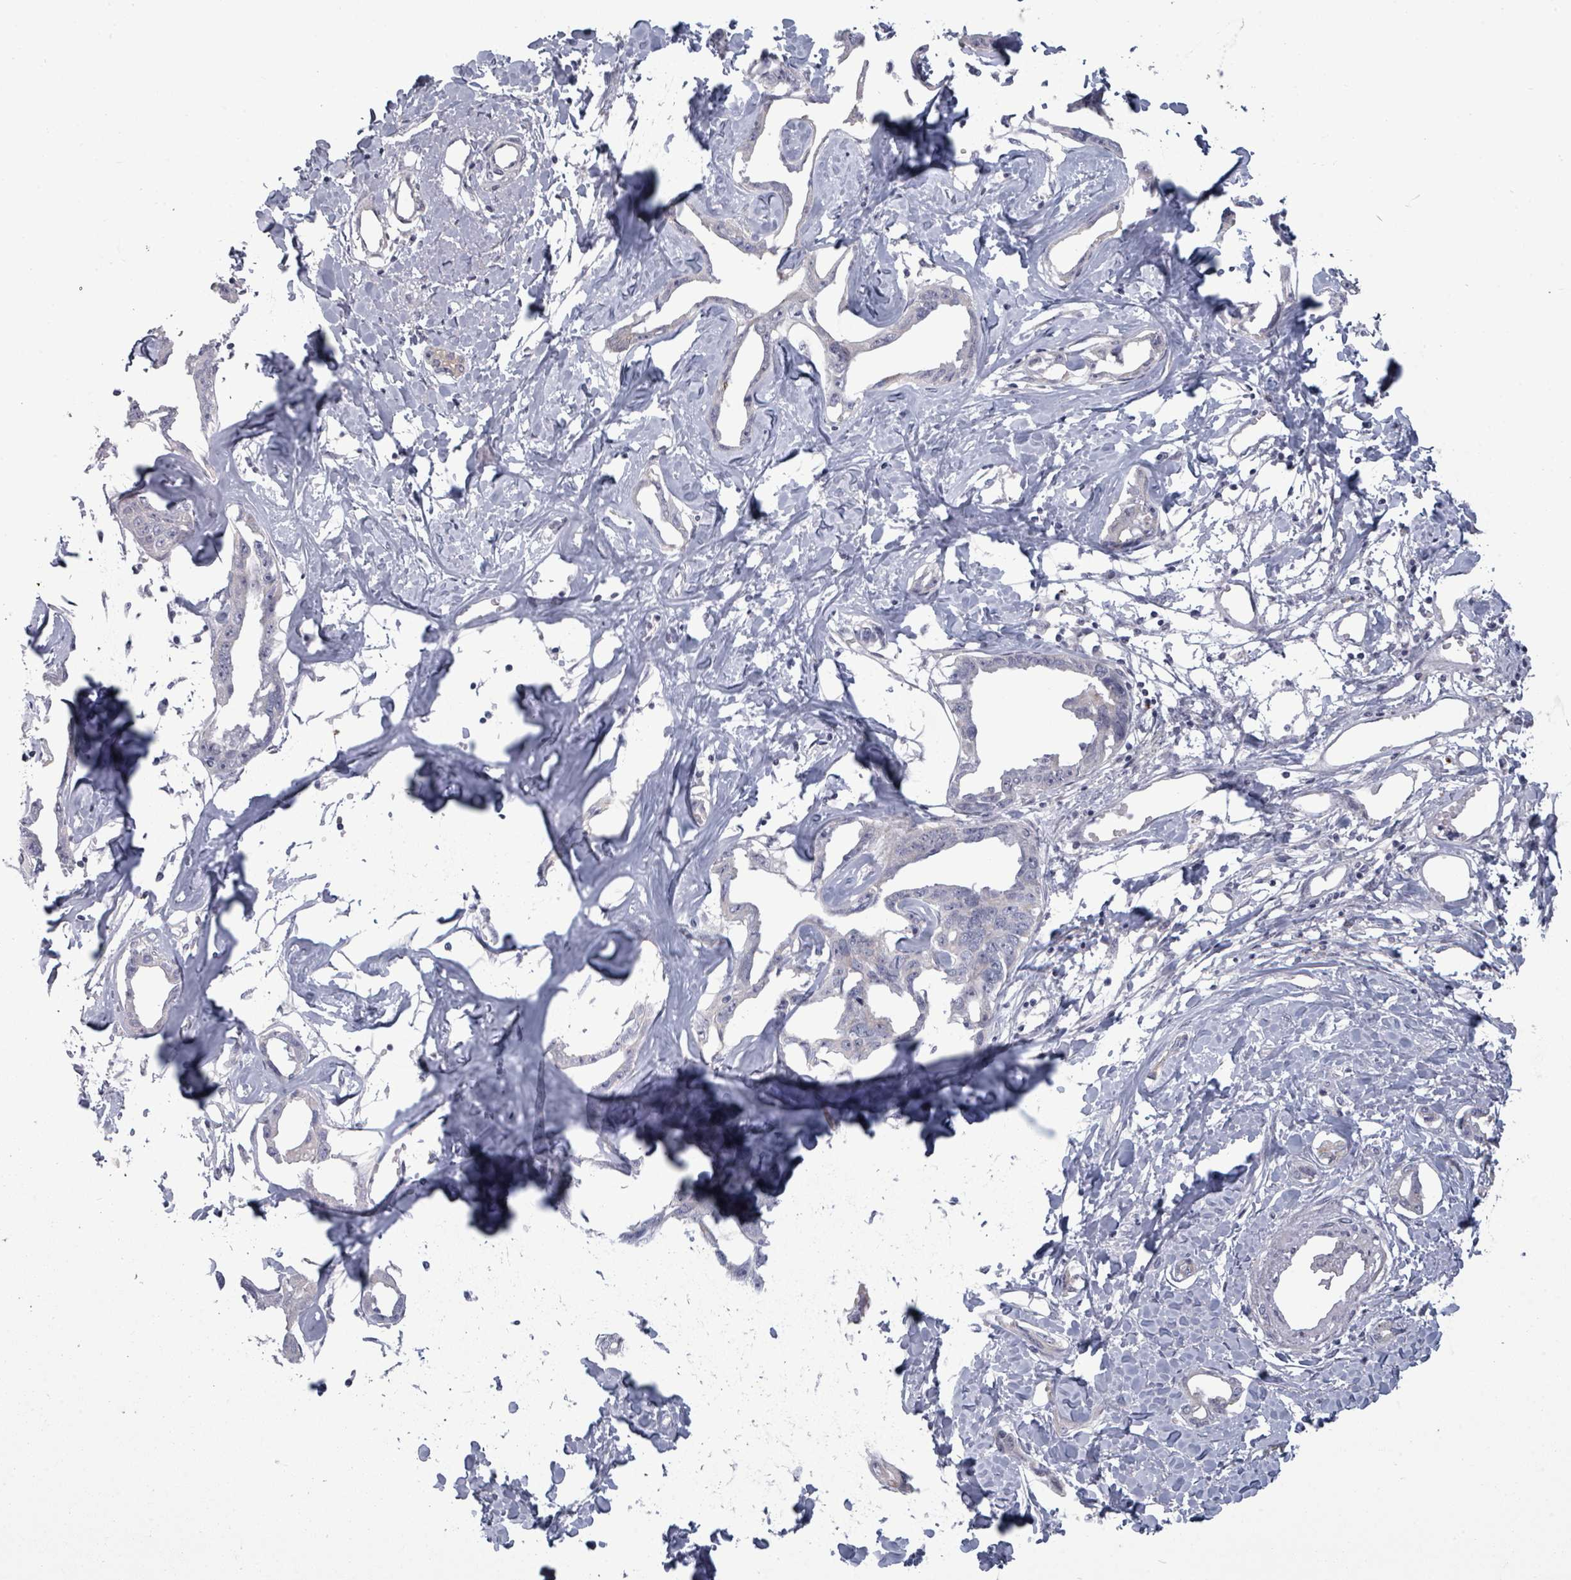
{"staining": {"intensity": "negative", "quantity": "none", "location": "none"}, "tissue": "liver cancer", "cell_type": "Tumor cells", "image_type": "cancer", "snomed": [{"axis": "morphology", "description": "Cholangiocarcinoma"}, {"axis": "topography", "description": "Liver"}], "caption": "The immunohistochemistry photomicrograph has no significant expression in tumor cells of cholangiocarcinoma (liver) tissue. Brightfield microscopy of IHC stained with DAB (3,3'-diaminobenzidine) (brown) and hematoxylin (blue), captured at high magnification.", "gene": "ASB12", "patient": {"sex": "male", "age": 59}}